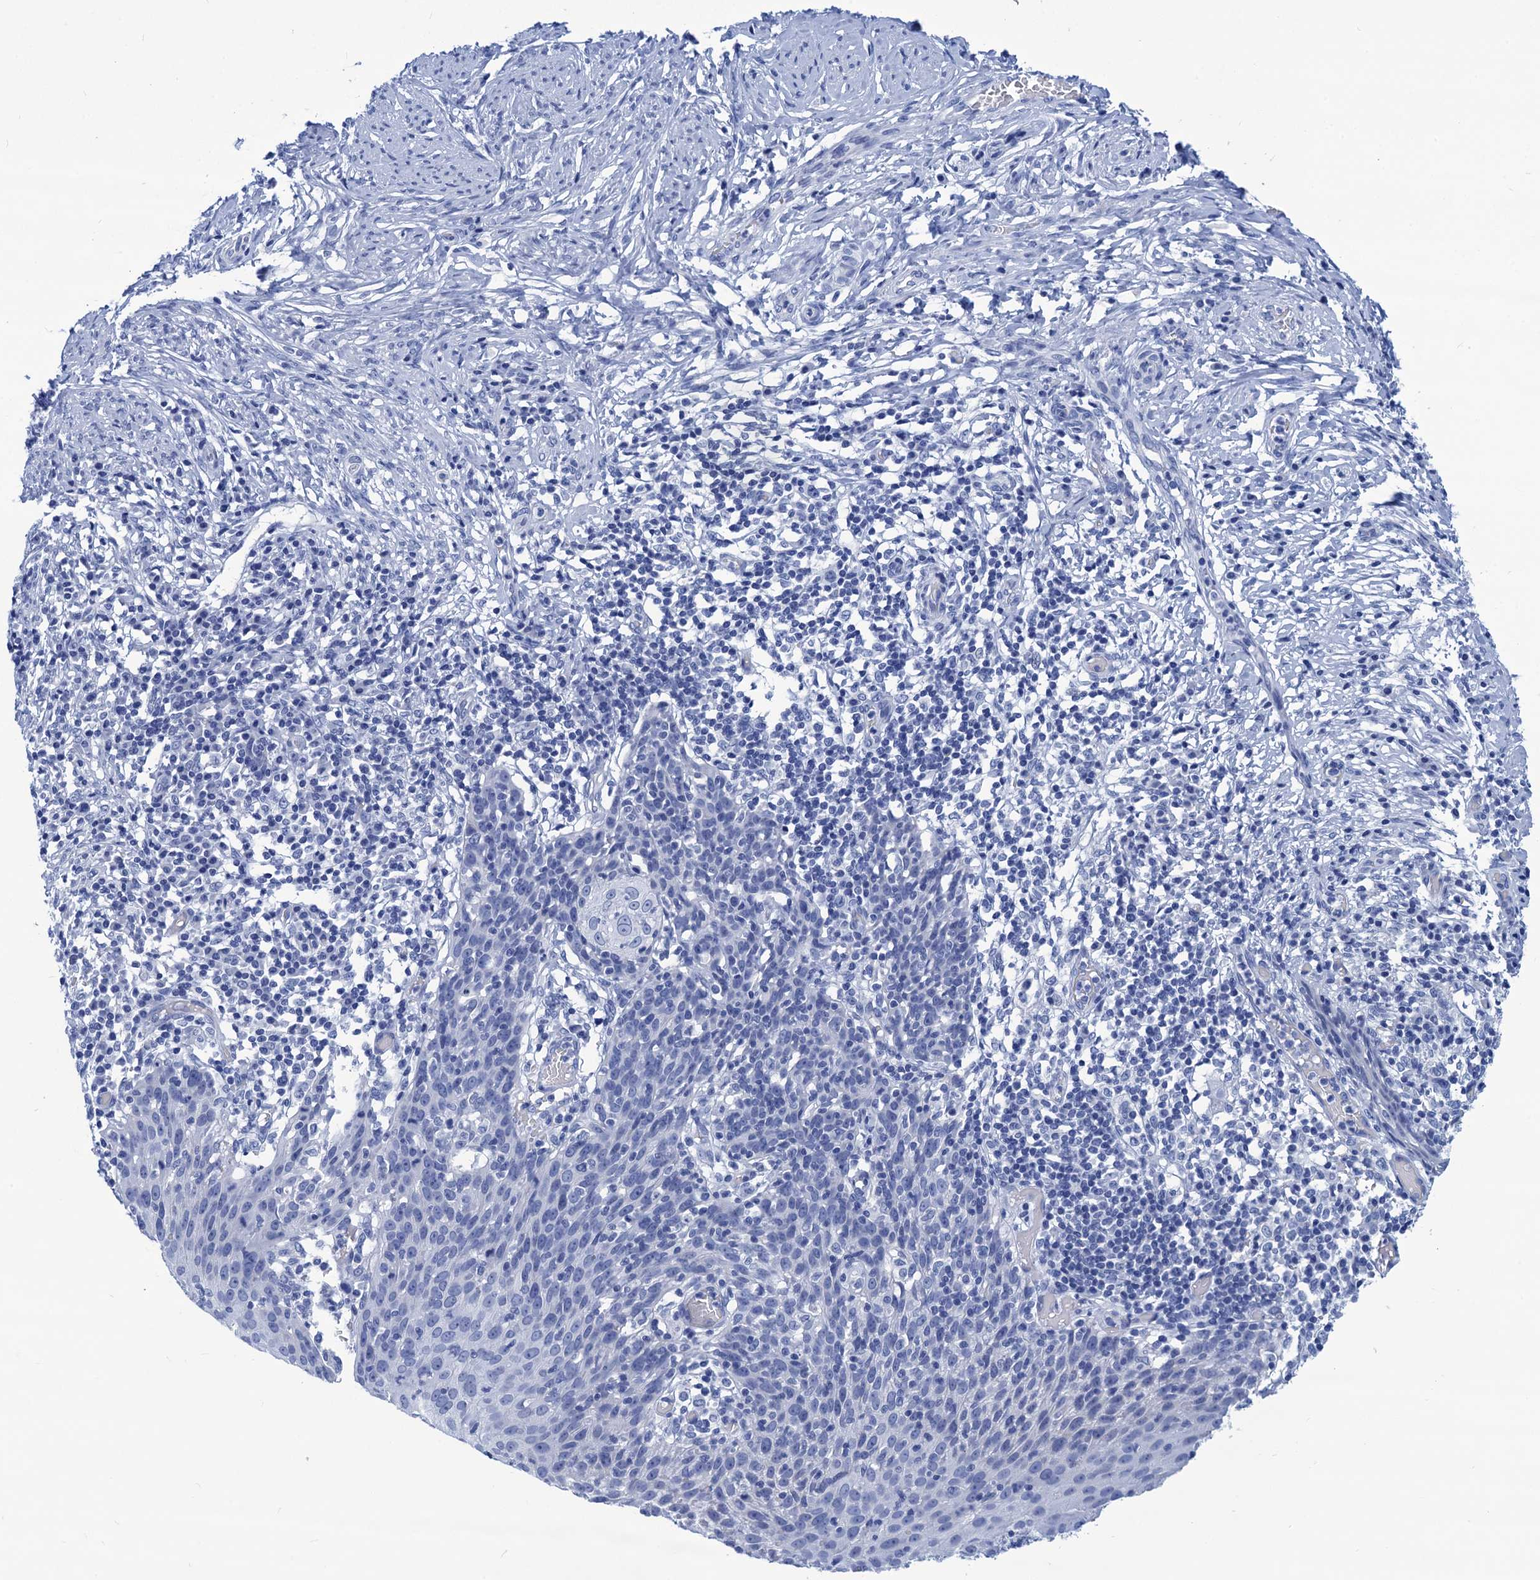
{"staining": {"intensity": "negative", "quantity": "none", "location": "none"}, "tissue": "cervical cancer", "cell_type": "Tumor cells", "image_type": "cancer", "snomed": [{"axis": "morphology", "description": "Squamous cell carcinoma, NOS"}, {"axis": "topography", "description": "Cervix"}], "caption": "Protein analysis of cervical cancer (squamous cell carcinoma) reveals no significant staining in tumor cells.", "gene": "CABYR", "patient": {"sex": "female", "age": 50}}